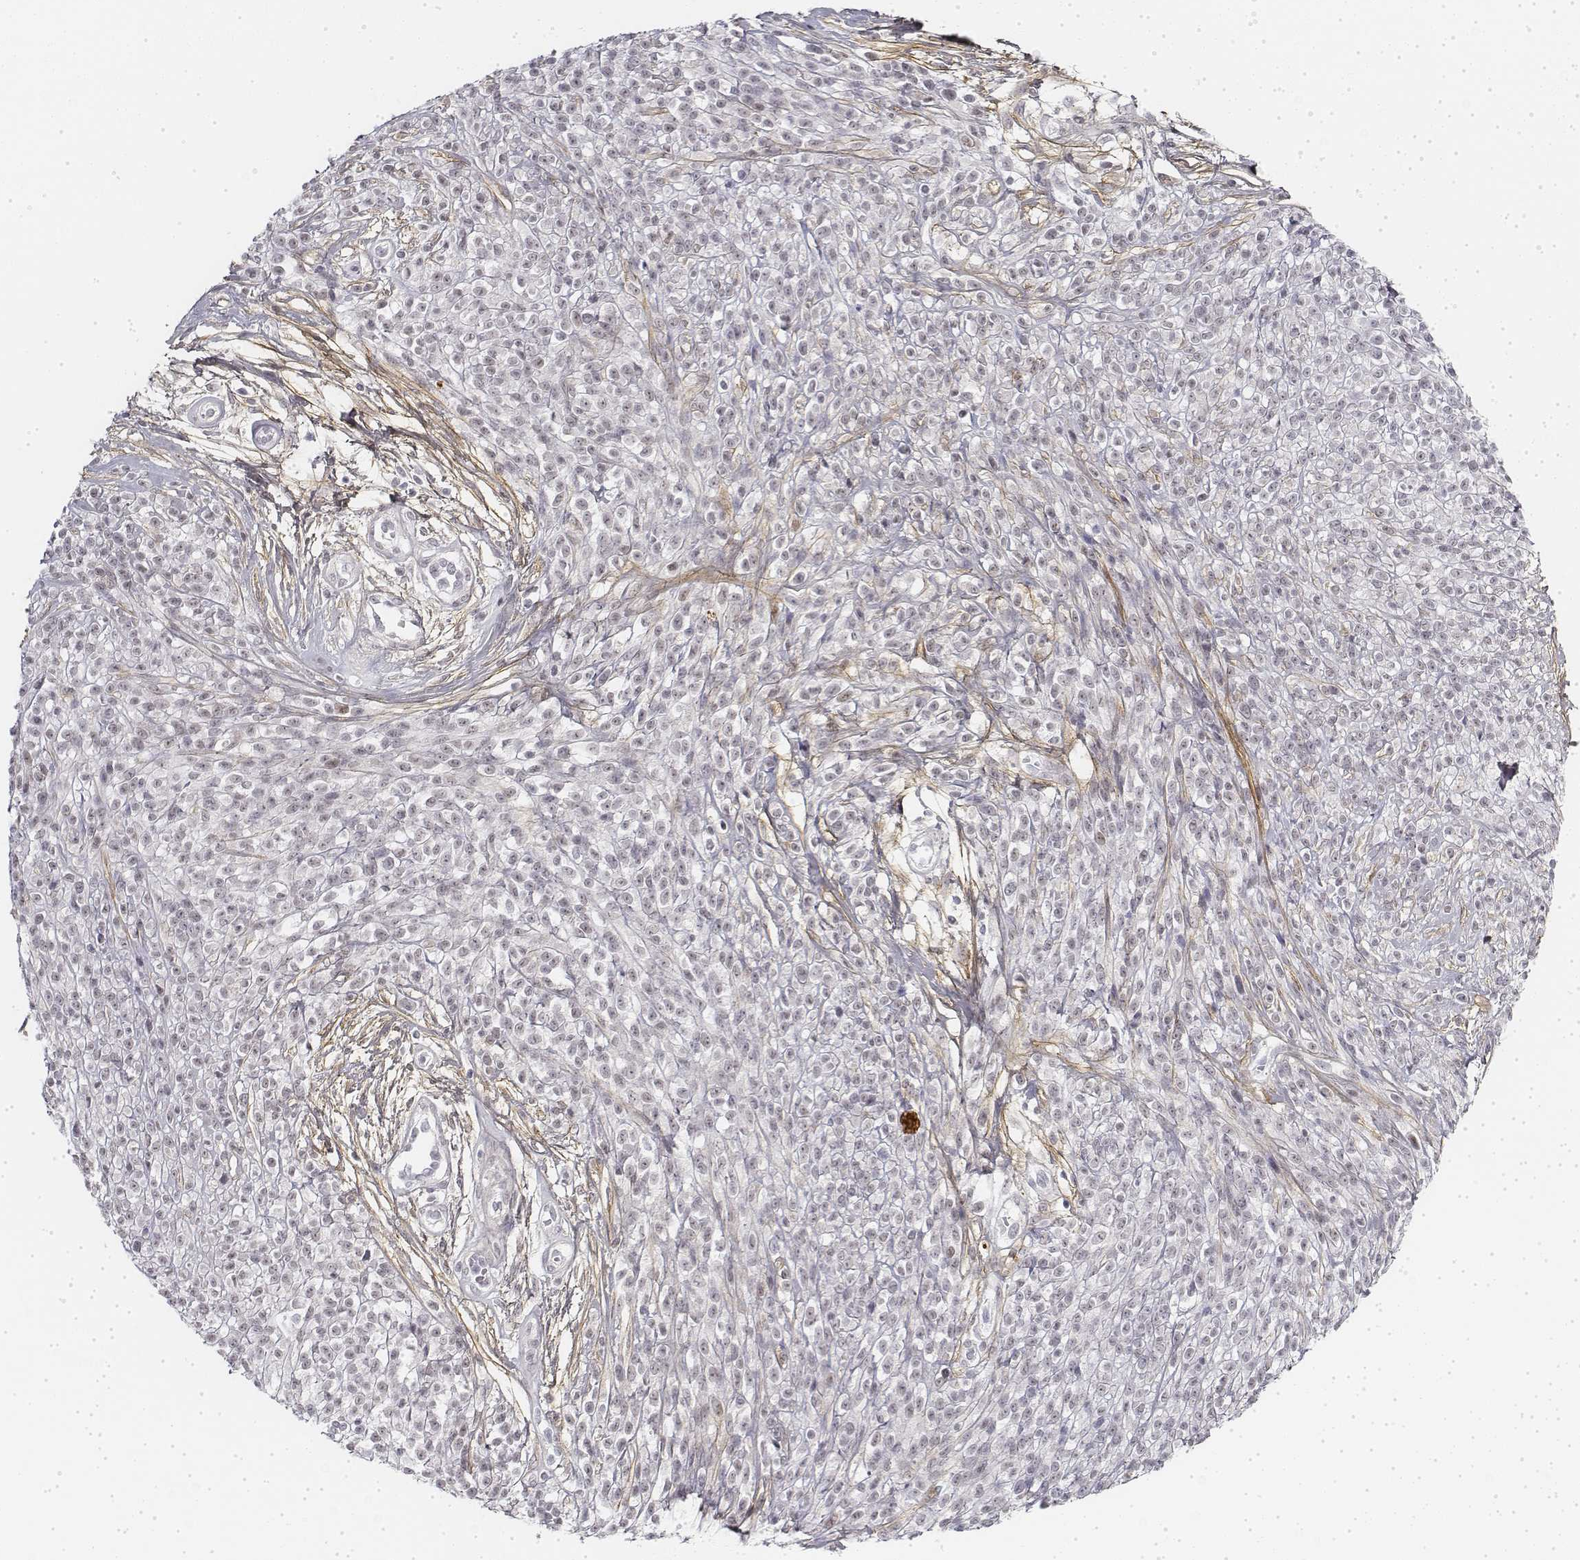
{"staining": {"intensity": "negative", "quantity": "none", "location": "none"}, "tissue": "melanoma", "cell_type": "Tumor cells", "image_type": "cancer", "snomed": [{"axis": "morphology", "description": "Malignant melanoma, NOS"}, {"axis": "topography", "description": "Skin"}, {"axis": "topography", "description": "Skin of trunk"}], "caption": "This is an immunohistochemistry micrograph of human malignant melanoma. There is no positivity in tumor cells.", "gene": "KRT84", "patient": {"sex": "male", "age": 74}}